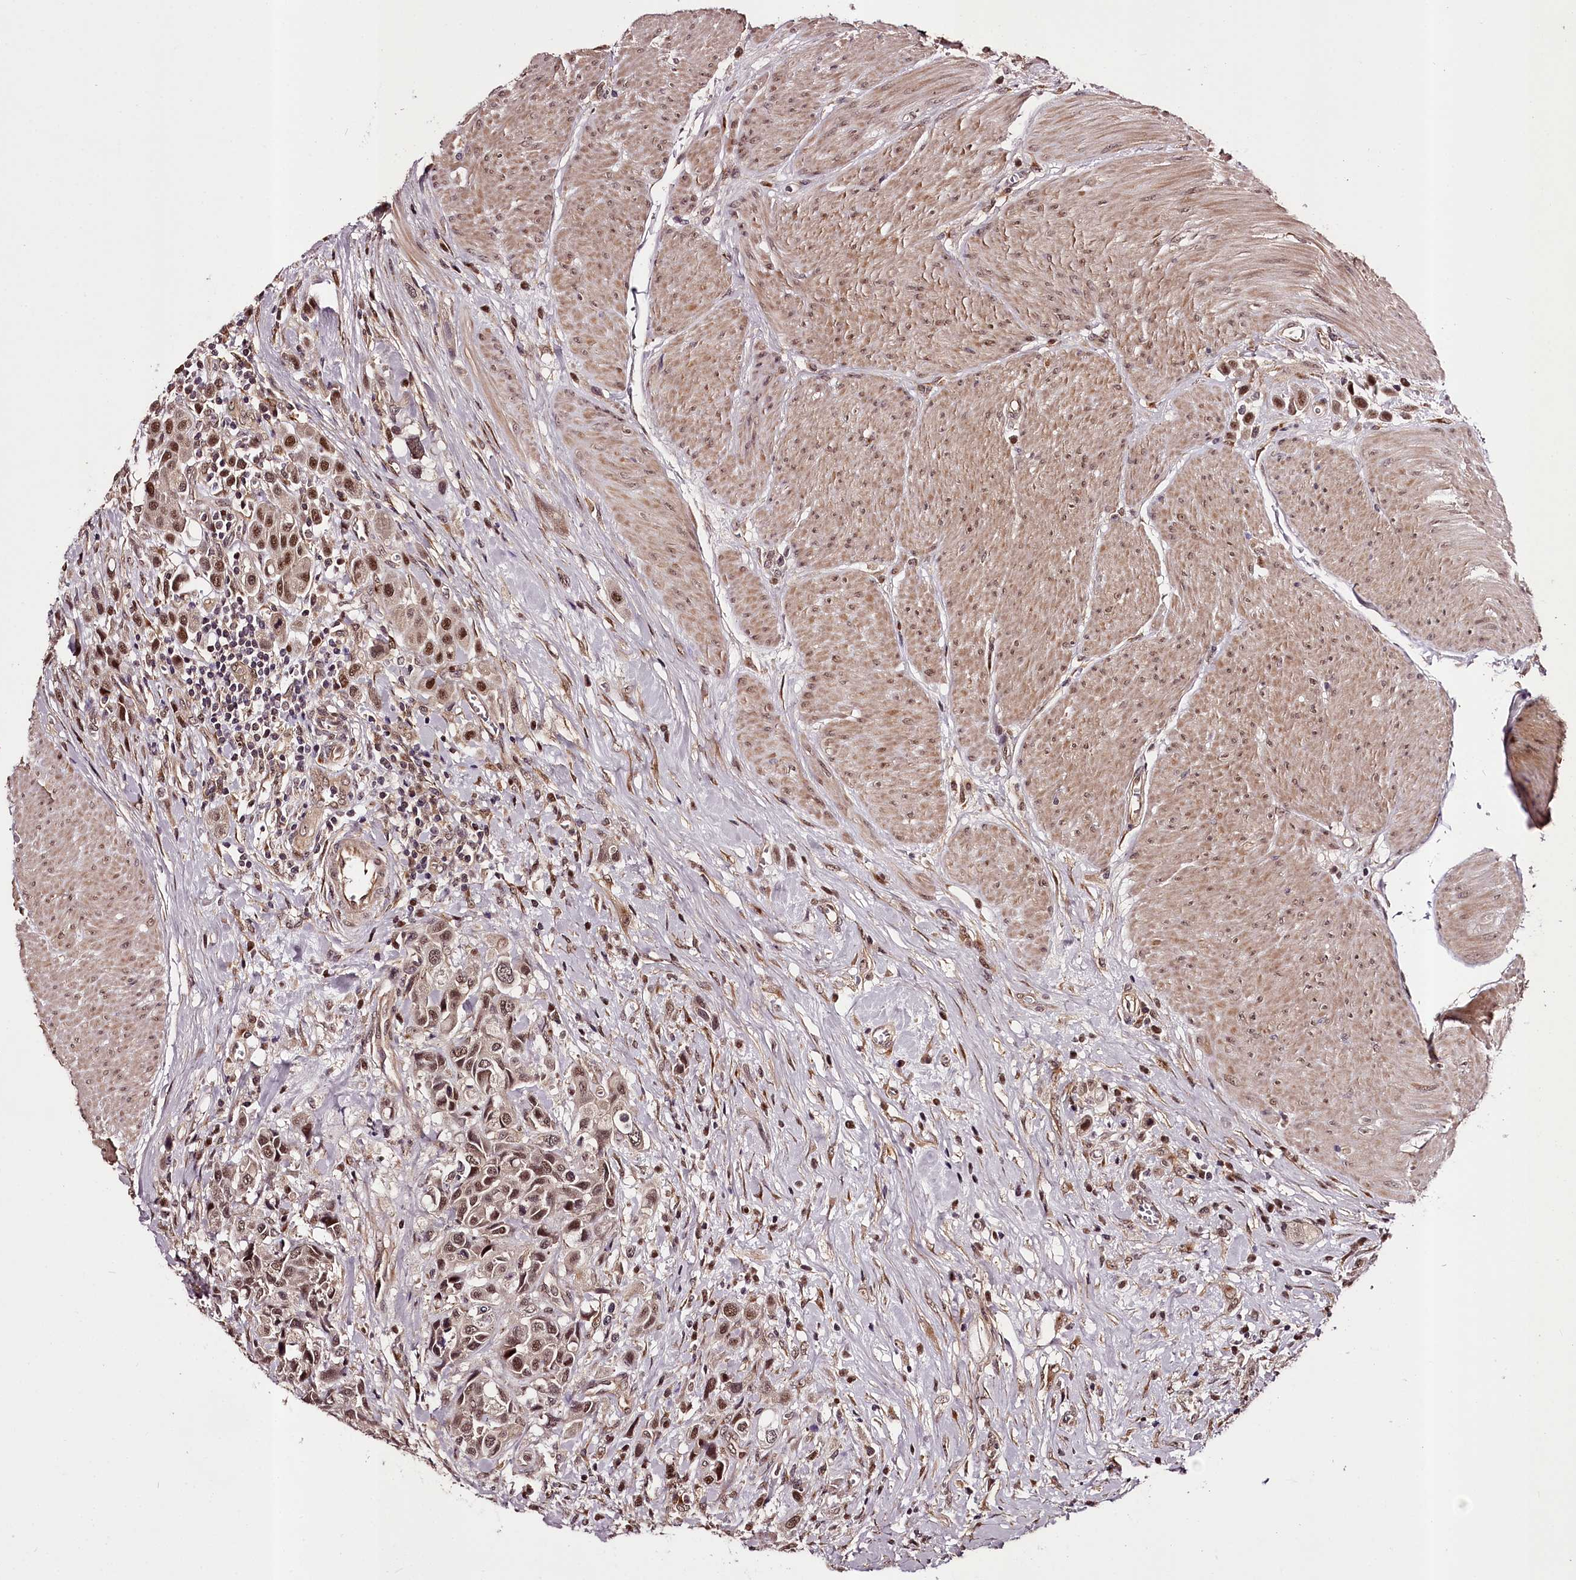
{"staining": {"intensity": "moderate", "quantity": ">75%", "location": "nuclear"}, "tissue": "urothelial cancer", "cell_type": "Tumor cells", "image_type": "cancer", "snomed": [{"axis": "morphology", "description": "Urothelial carcinoma, High grade"}, {"axis": "topography", "description": "Urinary bladder"}], "caption": "IHC of human high-grade urothelial carcinoma reveals medium levels of moderate nuclear positivity in approximately >75% of tumor cells.", "gene": "MAML3", "patient": {"sex": "male", "age": 50}}